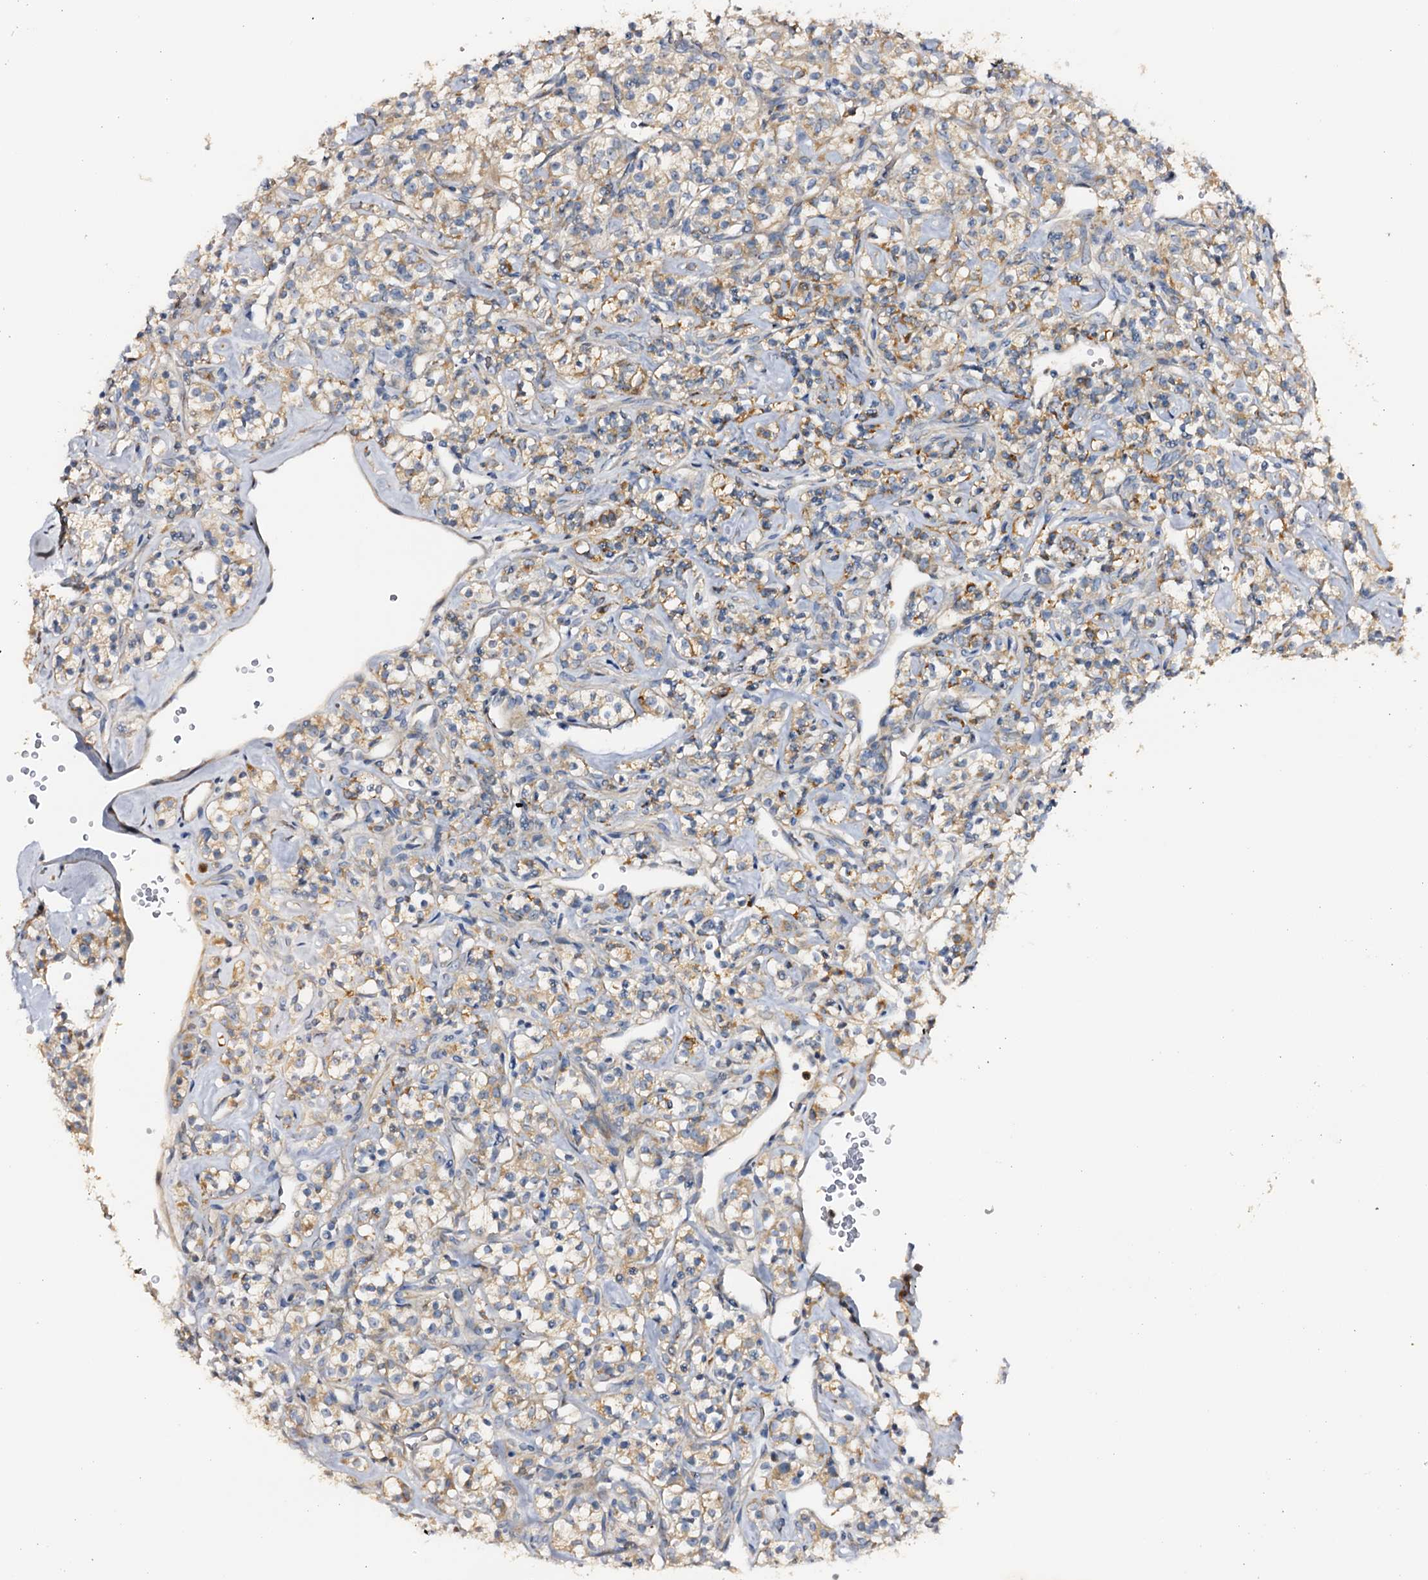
{"staining": {"intensity": "weak", "quantity": "25%-75%", "location": "cytoplasmic/membranous"}, "tissue": "renal cancer", "cell_type": "Tumor cells", "image_type": "cancer", "snomed": [{"axis": "morphology", "description": "Adenocarcinoma, NOS"}, {"axis": "topography", "description": "Kidney"}], "caption": "Immunohistochemical staining of renal cancer (adenocarcinoma) exhibits weak cytoplasmic/membranous protein expression in about 25%-75% of tumor cells.", "gene": "DMXL2", "patient": {"sex": "male", "age": 77}}